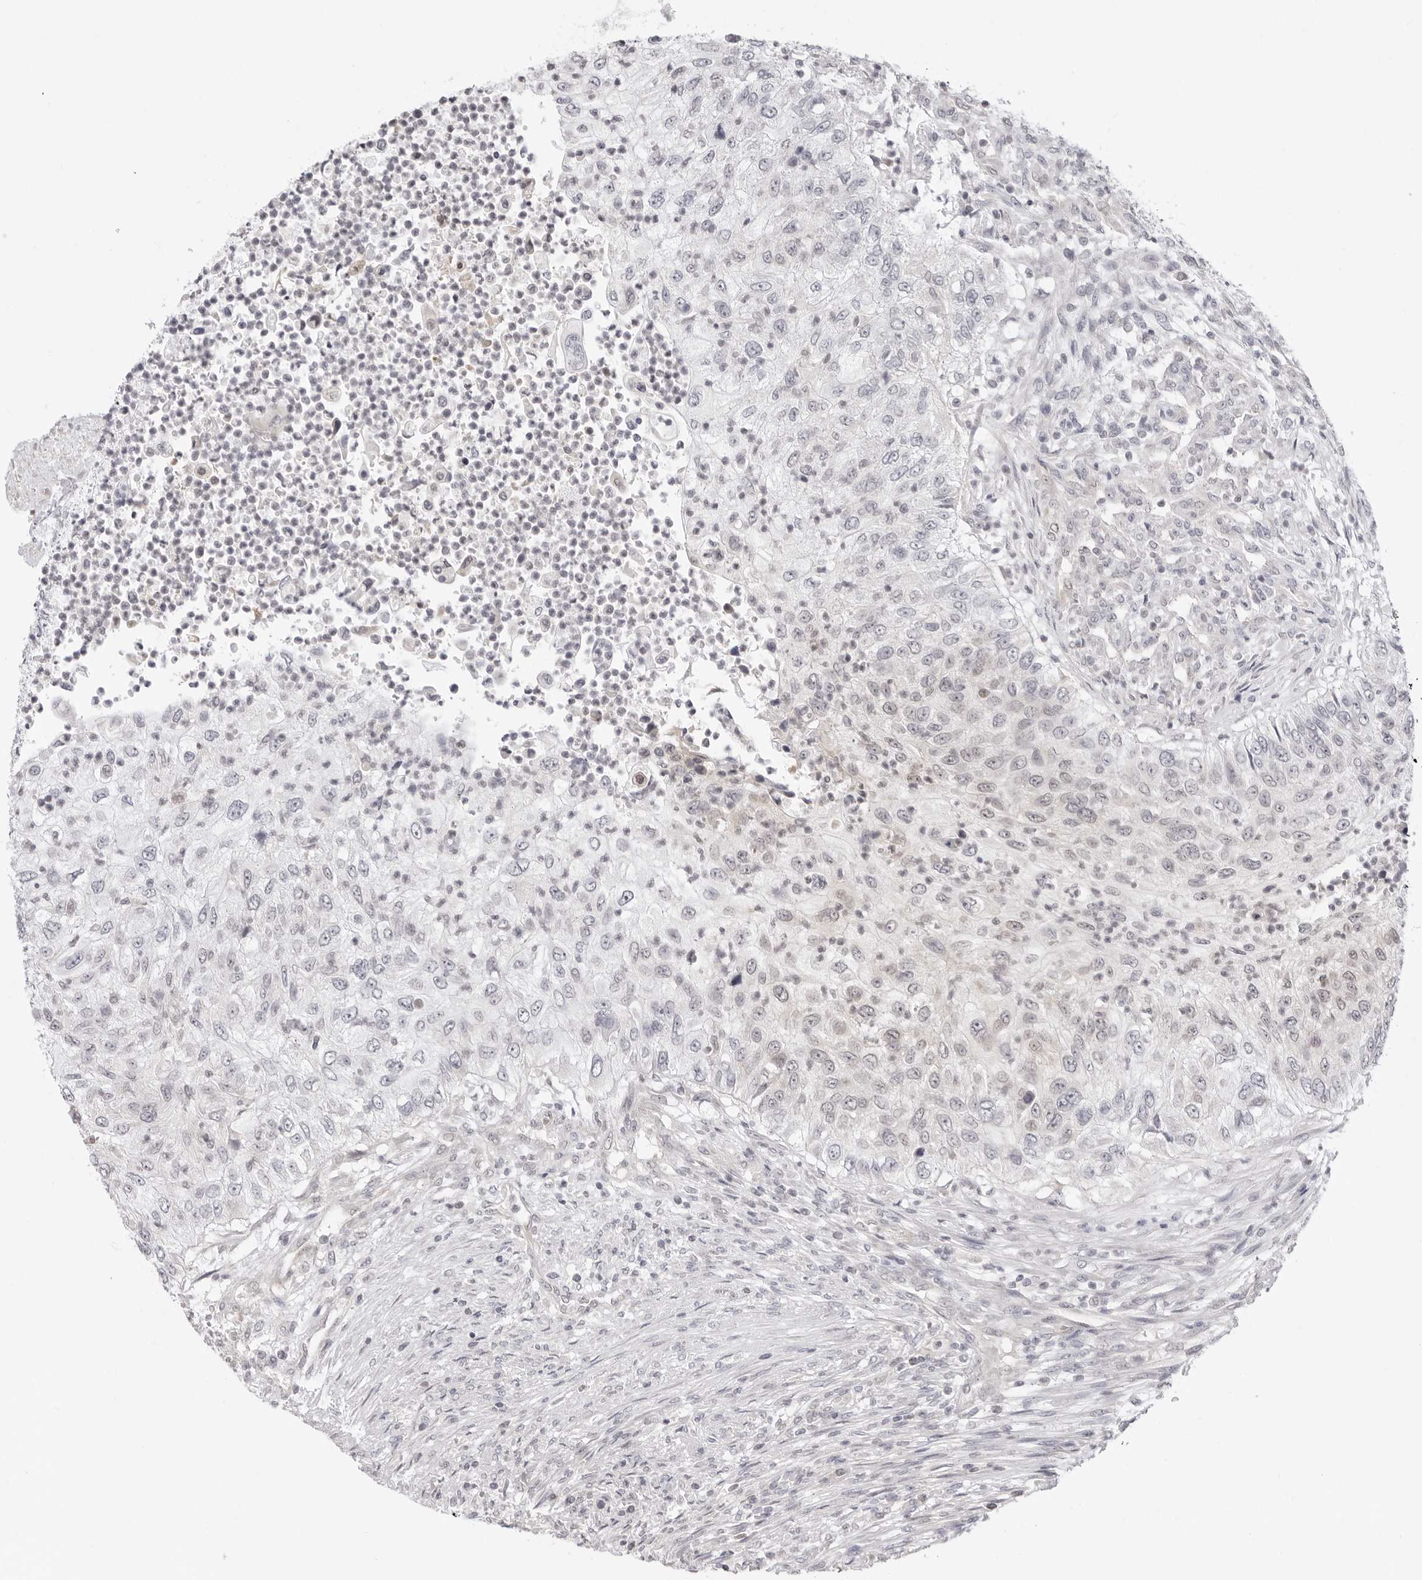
{"staining": {"intensity": "weak", "quantity": "<25%", "location": "cytoplasmic/membranous"}, "tissue": "urothelial cancer", "cell_type": "Tumor cells", "image_type": "cancer", "snomed": [{"axis": "morphology", "description": "Urothelial carcinoma, High grade"}, {"axis": "topography", "description": "Urinary bladder"}], "caption": "Urothelial carcinoma (high-grade) stained for a protein using IHC displays no positivity tumor cells.", "gene": "FDPS", "patient": {"sex": "female", "age": 60}}